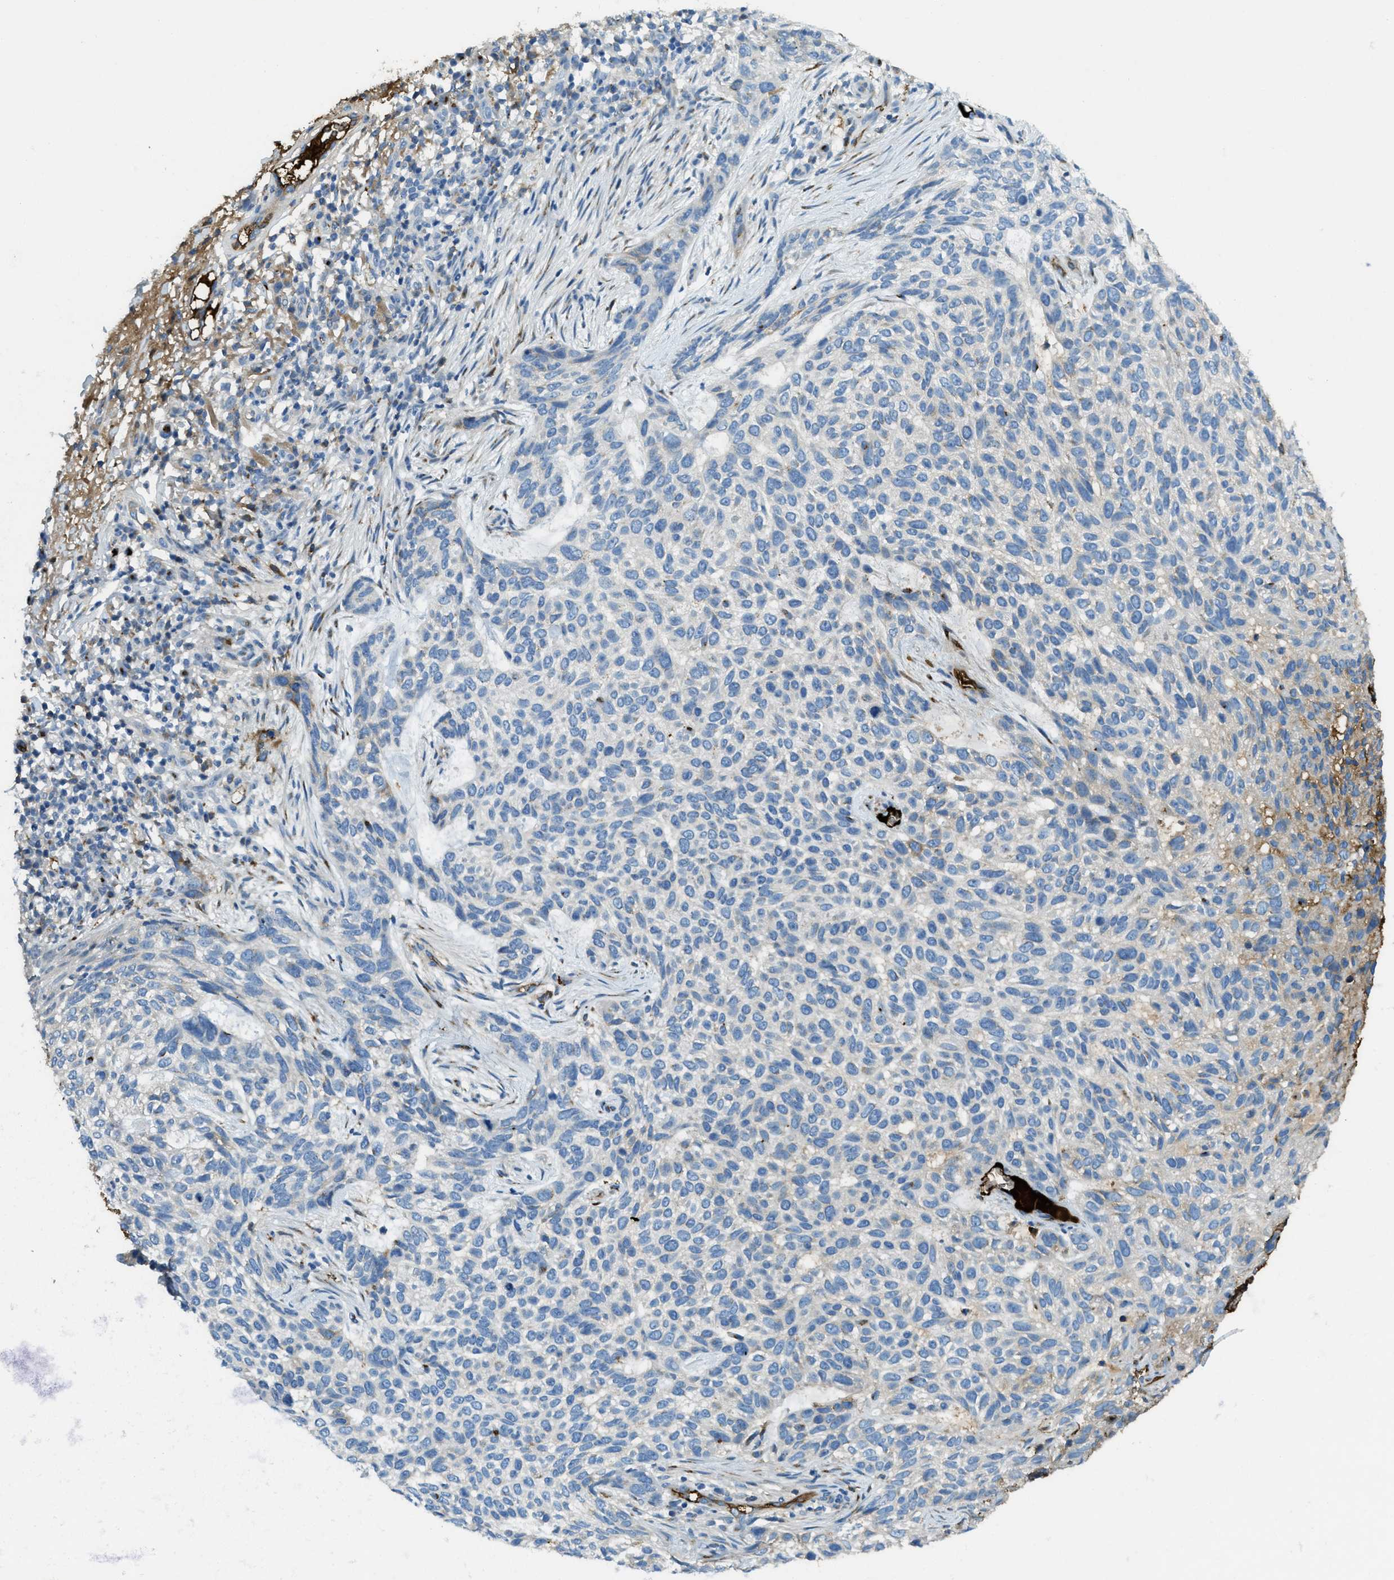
{"staining": {"intensity": "negative", "quantity": "none", "location": "none"}, "tissue": "skin cancer", "cell_type": "Tumor cells", "image_type": "cancer", "snomed": [{"axis": "morphology", "description": "Normal tissue, NOS"}, {"axis": "morphology", "description": "Basal cell carcinoma"}, {"axis": "topography", "description": "Skin"}], "caption": "IHC of human skin cancer shows no positivity in tumor cells.", "gene": "TRIM59", "patient": {"sex": "male", "age": 79}}